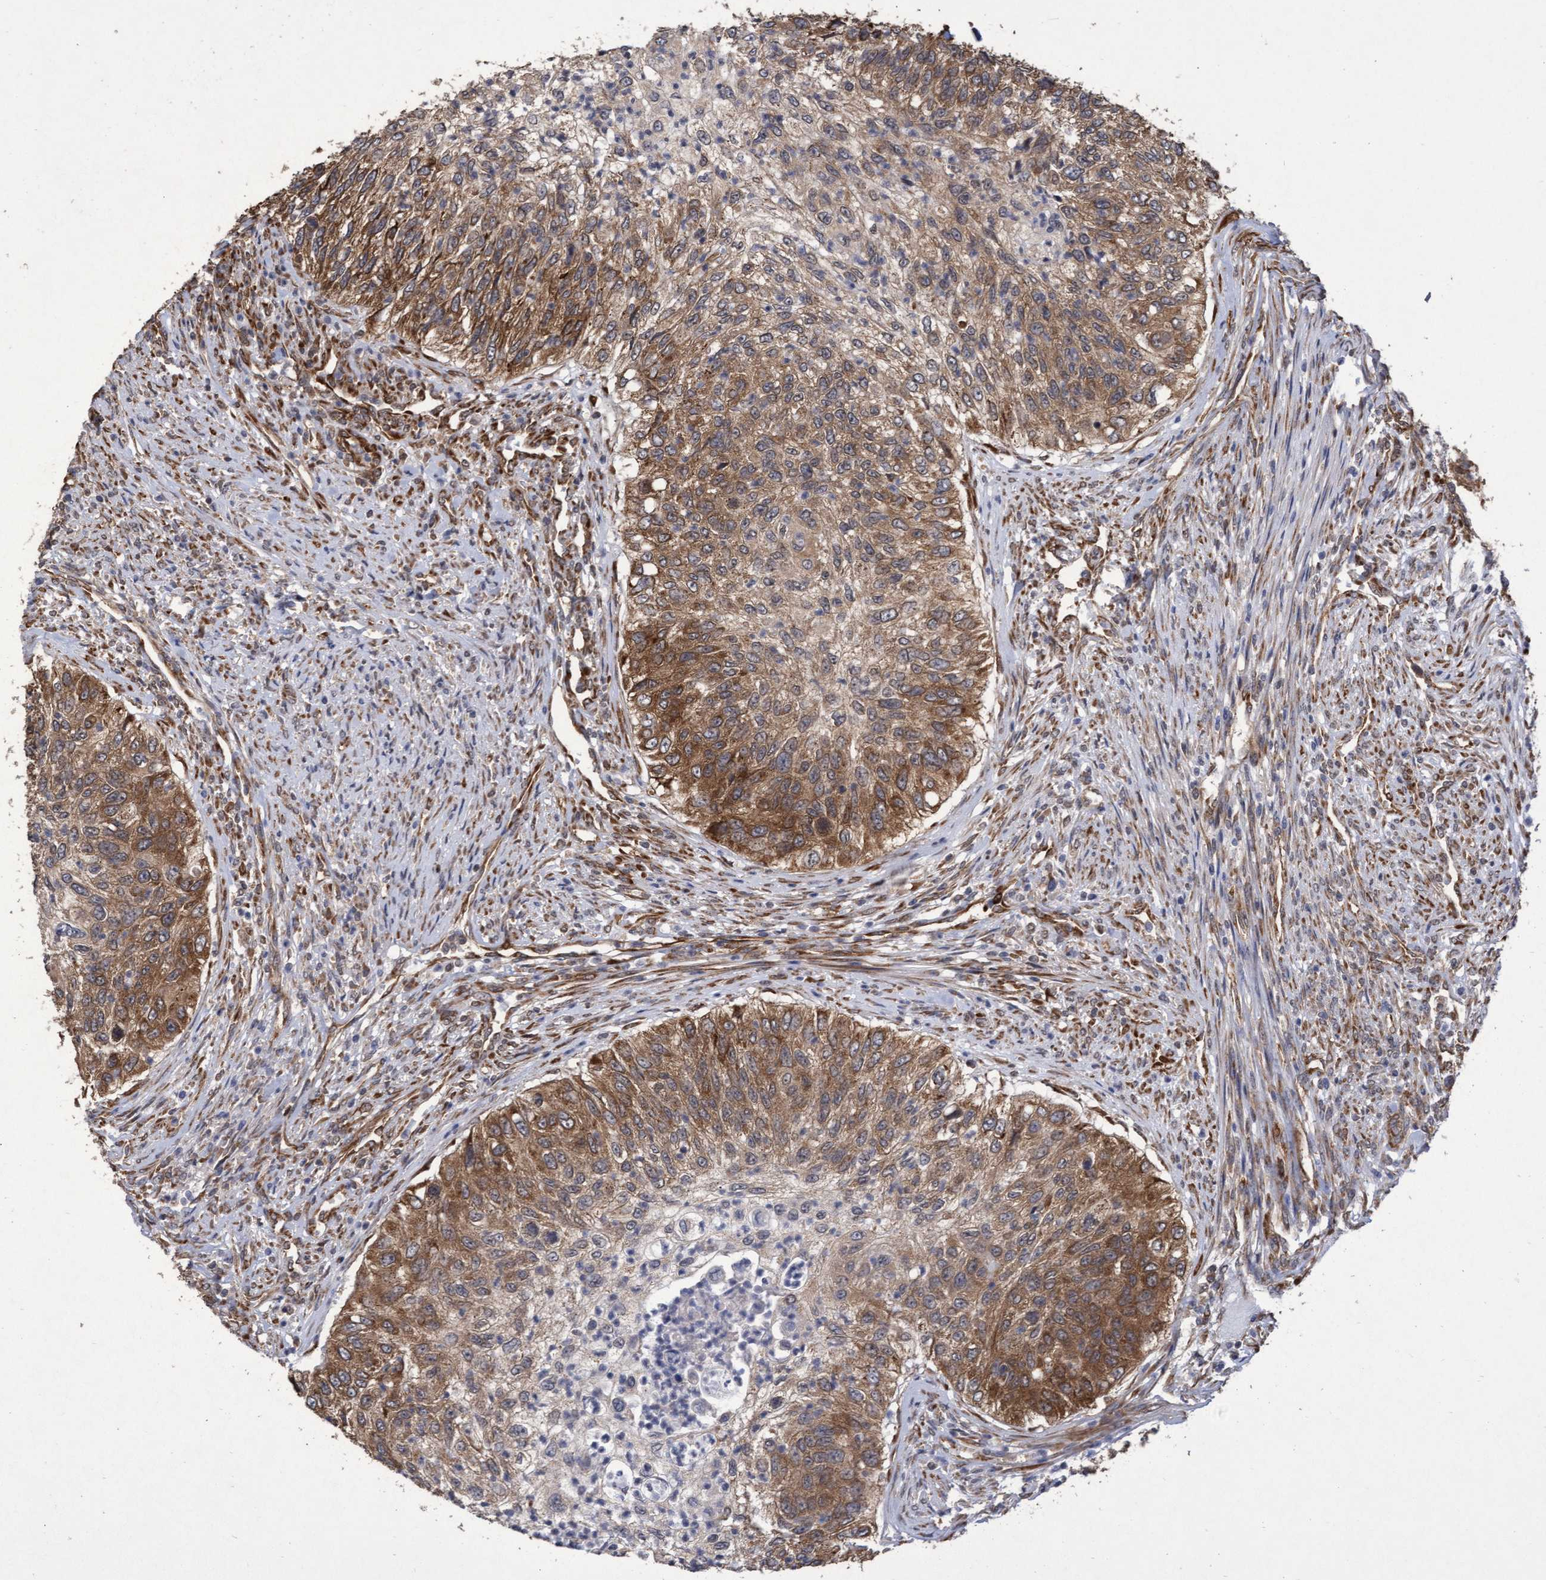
{"staining": {"intensity": "moderate", "quantity": "25%-75%", "location": "cytoplasmic/membranous"}, "tissue": "urothelial cancer", "cell_type": "Tumor cells", "image_type": "cancer", "snomed": [{"axis": "morphology", "description": "Urothelial carcinoma, High grade"}, {"axis": "topography", "description": "Urinary bladder"}], "caption": "Urothelial cancer was stained to show a protein in brown. There is medium levels of moderate cytoplasmic/membranous staining in about 25%-75% of tumor cells.", "gene": "ABCF2", "patient": {"sex": "female", "age": 60}}